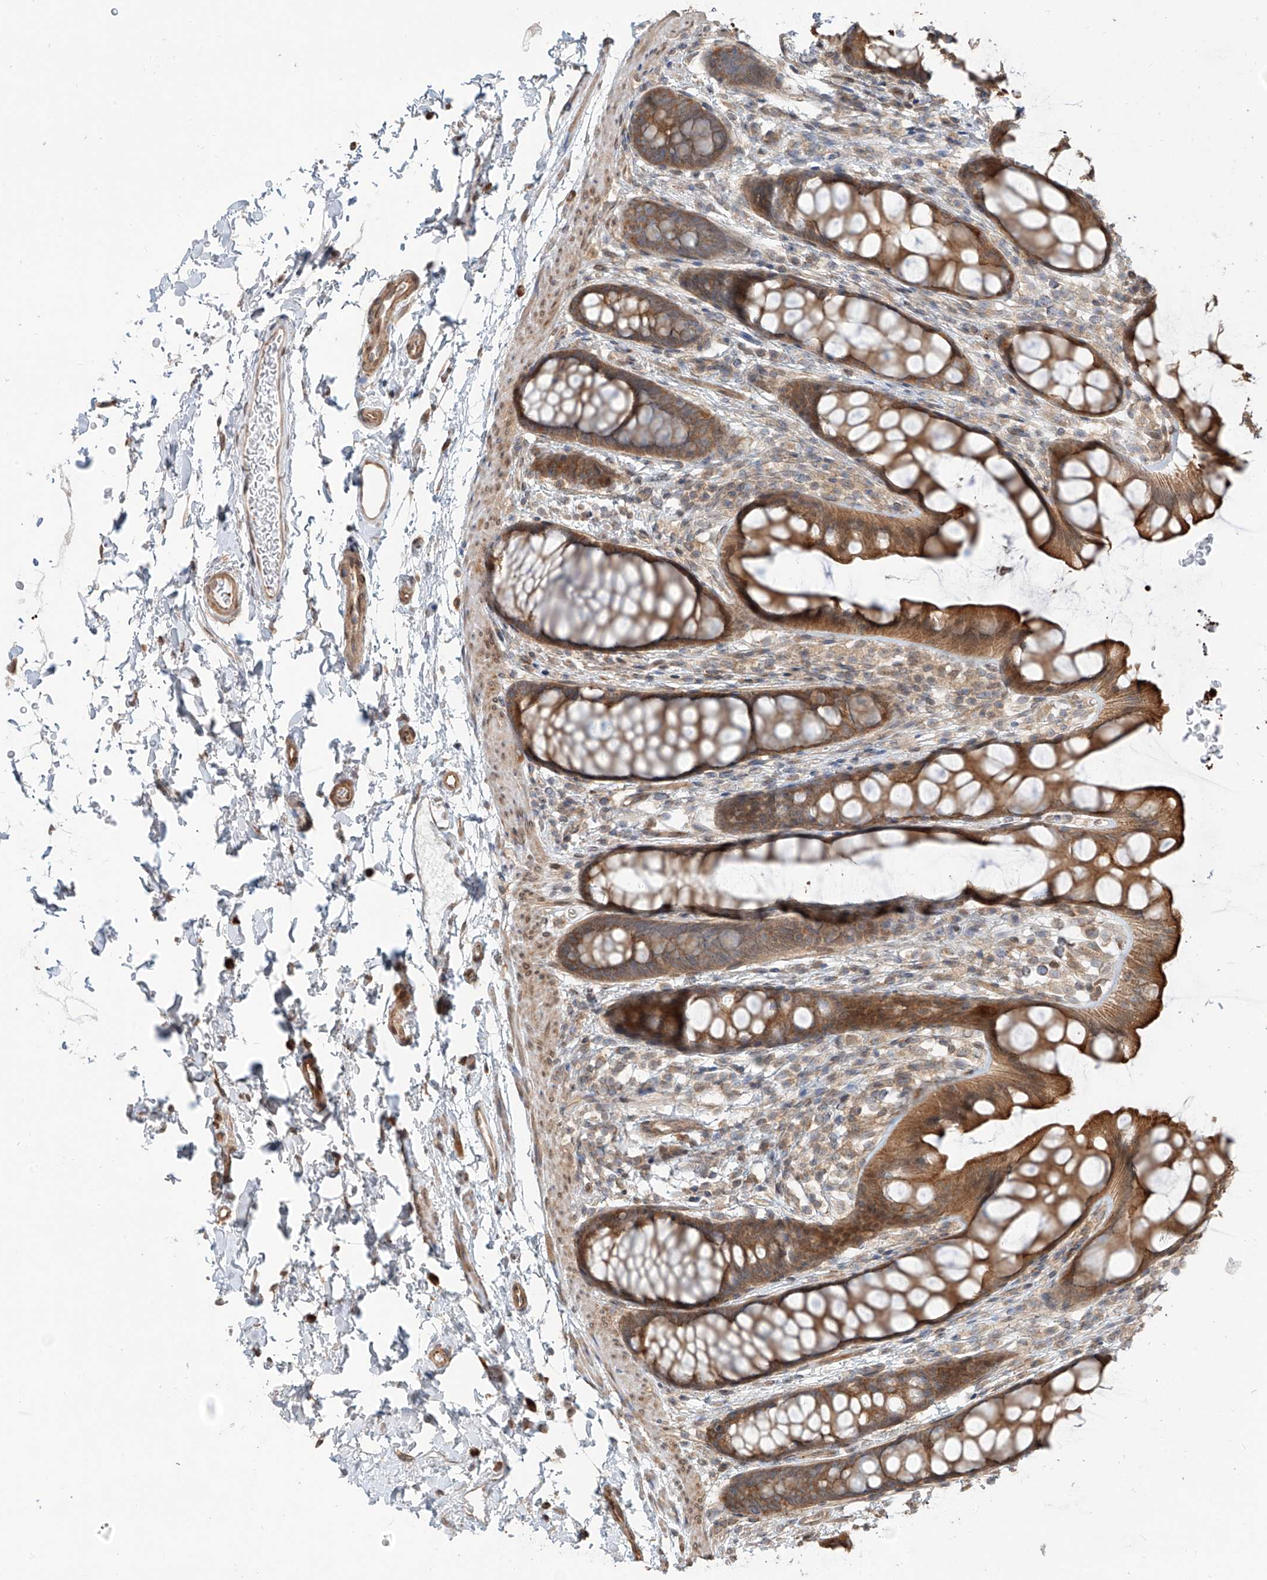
{"staining": {"intensity": "moderate", "quantity": ">75%", "location": "cytoplasmic/membranous"}, "tissue": "rectum", "cell_type": "Glandular cells", "image_type": "normal", "snomed": [{"axis": "morphology", "description": "Normal tissue, NOS"}, {"axis": "topography", "description": "Rectum"}], "caption": "Rectum was stained to show a protein in brown. There is medium levels of moderate cytoplasmic/membranous positivity in about >75% of glandular cells. The protein of interest is shown in brown color, while the nuclei are stained blue.", "gene": "CEP162", "patient": {"sex": "female", "age": 65}}